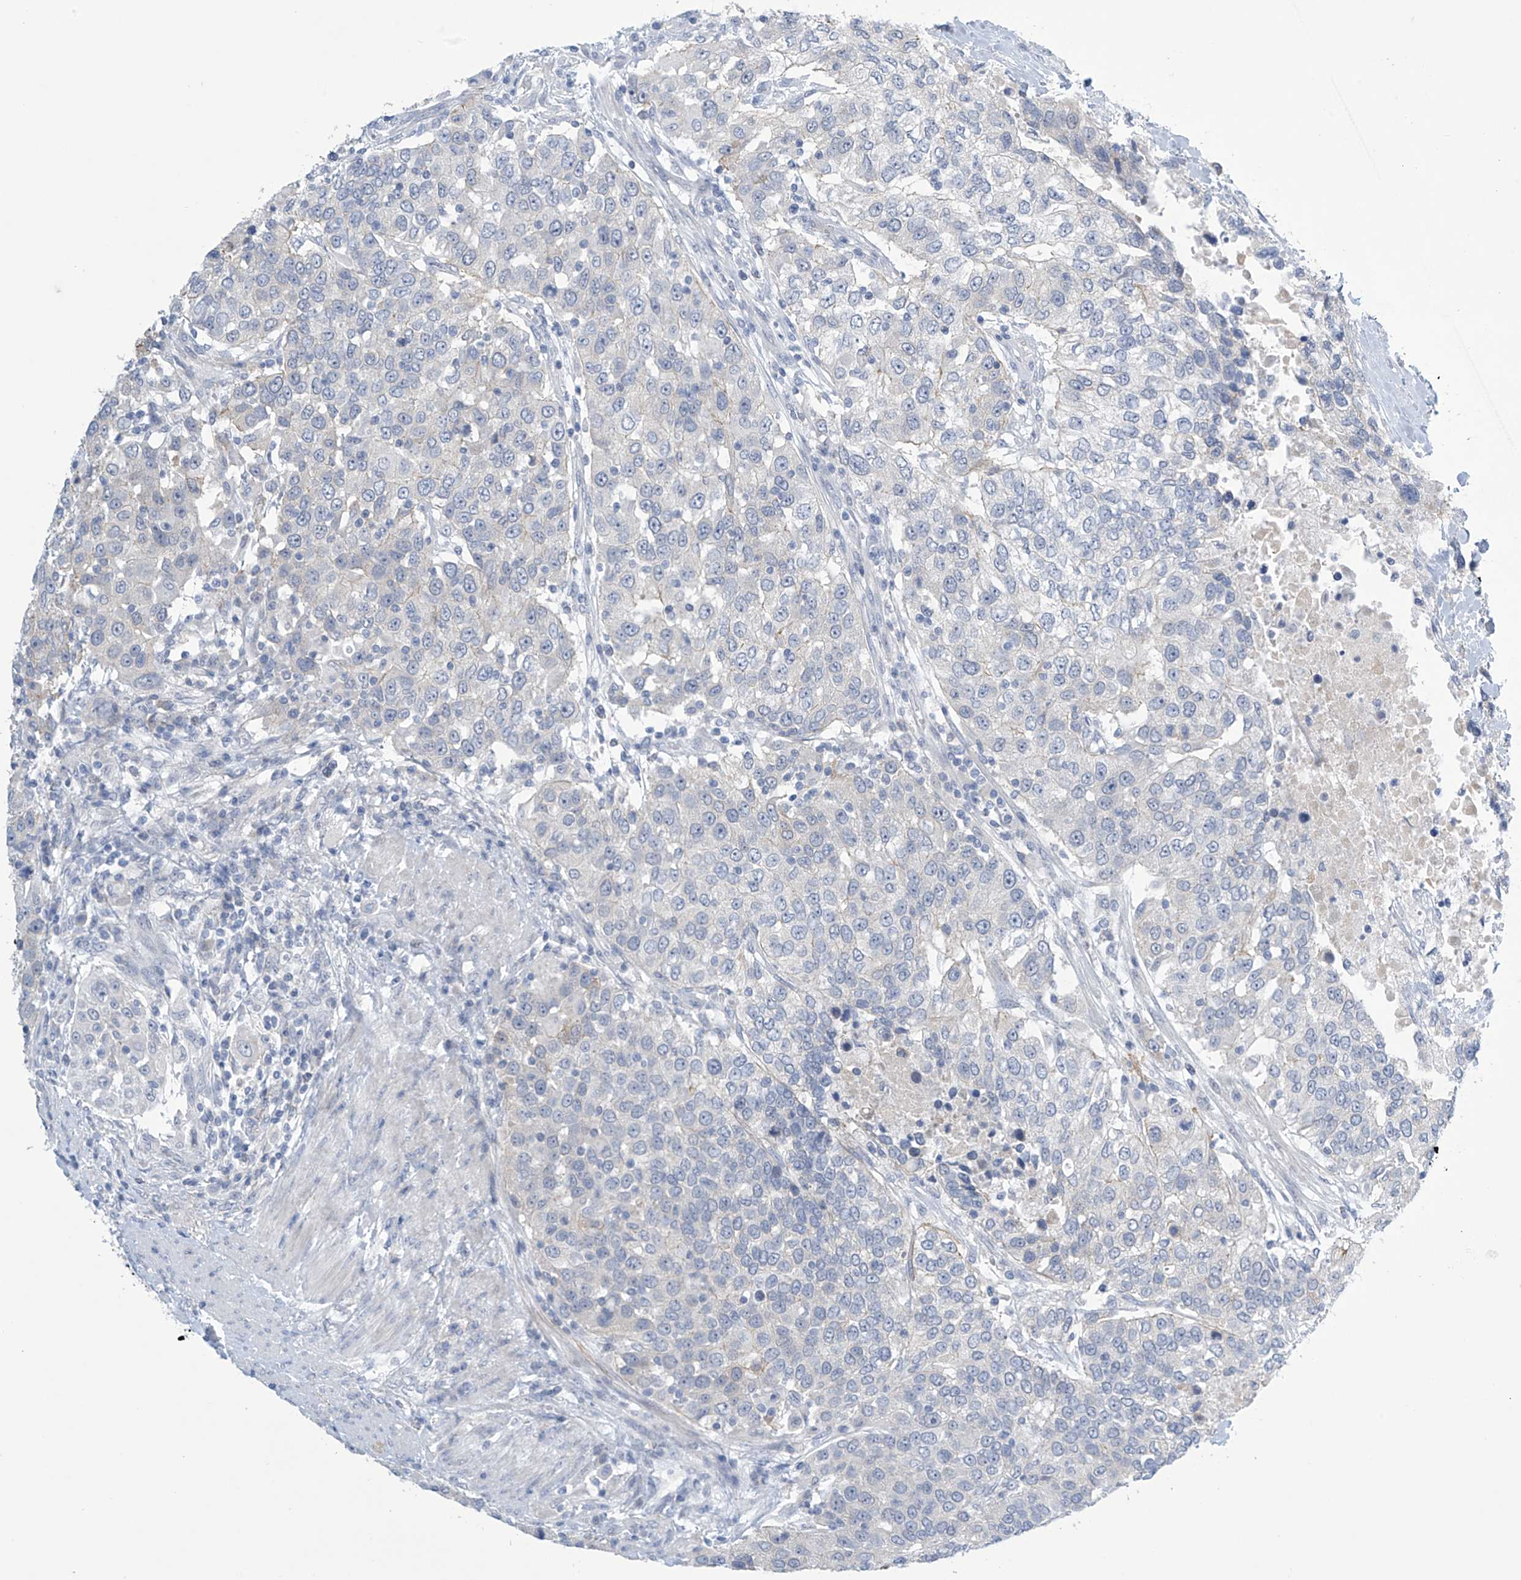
{"staining": {"intensity": "negative", "quantity": "none", "location": "none"}, "tissue": "urothelial cancer", "cell_type": "Tumor cells", "image_type": "cancer", "snomed": [{"axis": "morphology", "description": "Urothelial carcinoma, High grade"}, {"axis": "topography", "description": "Urinary bladder"}], "caption": "Histopathology image shows no protein expression in tumor cells of urothelial carcinoma (high-grade) tissue.", "gene": "SLC35A5", "patient": {"sex": "female", "age": 80}}